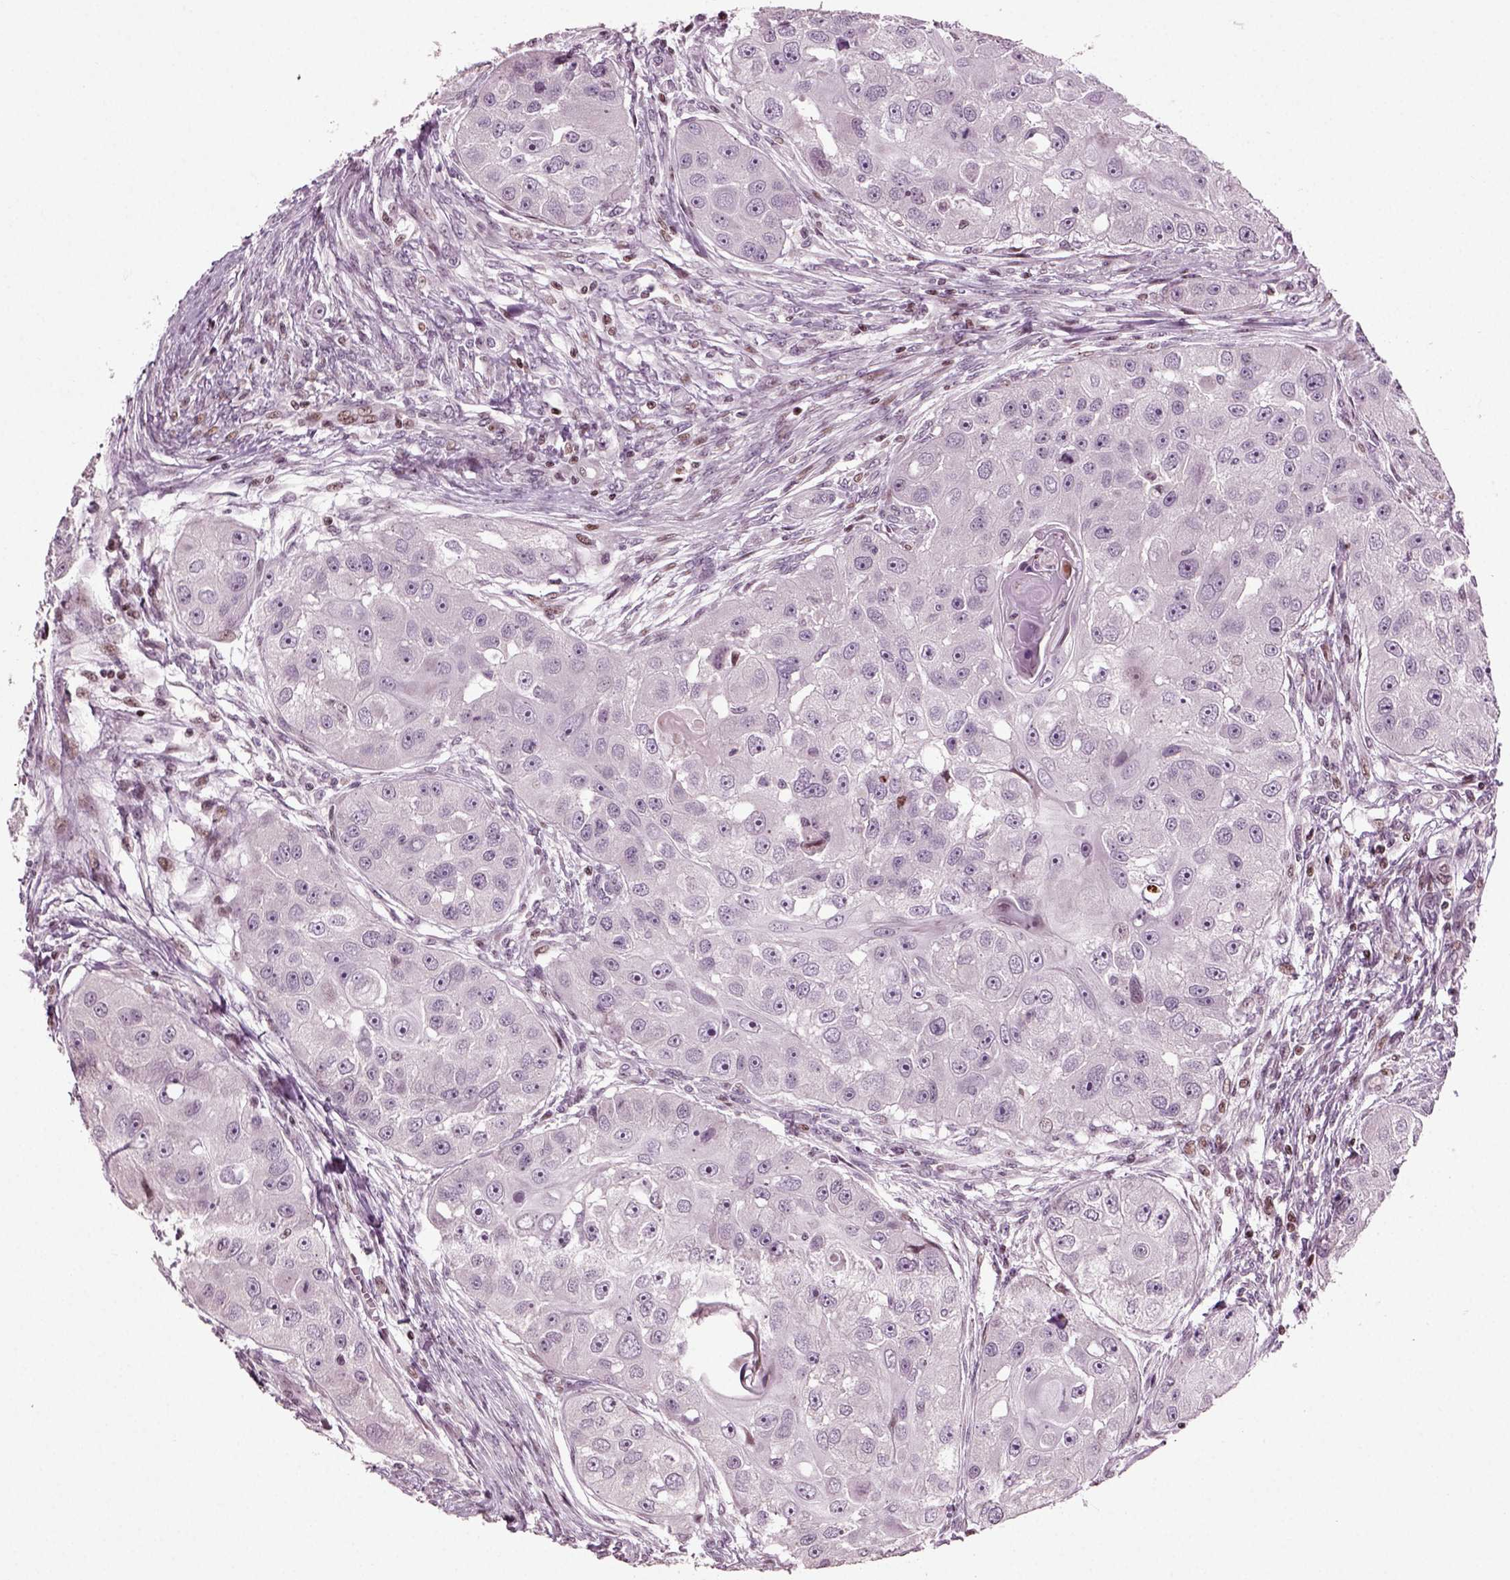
{"staining": {"intensity": "negative", "quantity": "none", "location": "none"}, "tissue": "head and neck cancer", "cell_type": "Tumor cells", "image_type": "cancer", "snomed": [{"axis": "morphology", "description": "Squamous cell carcinoma, NOS"}, {"axis": "topography", "description": "Head-Neck"}], "caption": "Head and neck cancer (squamous cell carcinoma) was stained to show a protein in brown. There is no significant expression in tumor cells. Brightfield microscopy of IHC stained with DAB (brown) and hematoxylin (blue), captured at high magnification.", "gene": "HEYL", "patient": {"sex": "male", "age": 51}}